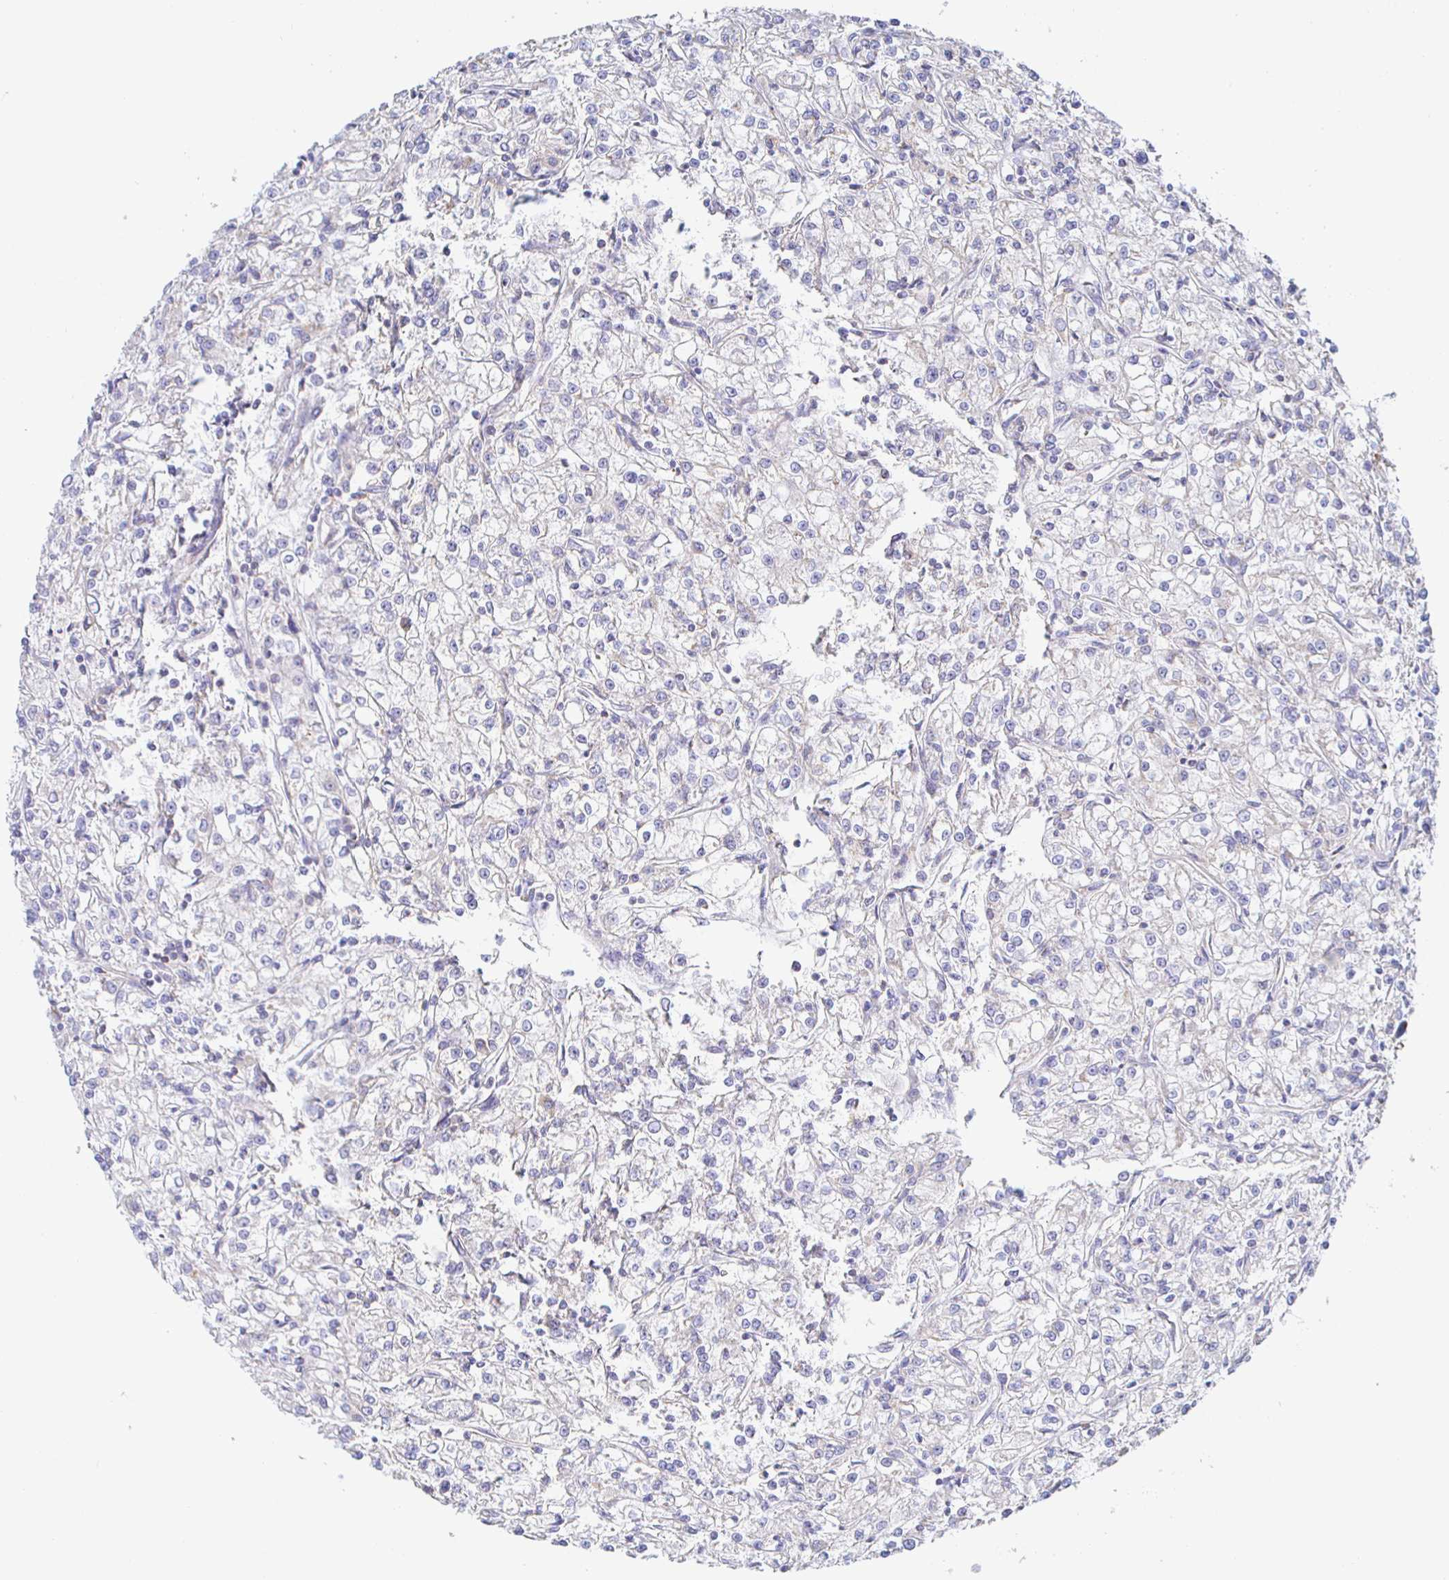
{"staining": {"intensity": "negative", "quantity": "none", "location": "none"}, "tissue": "renal cancer", "cell_type": "Tumor cells", "image_type": "cancer", "snomed": [{"axis": "morphology", "description": "Adenocarcinoma, NOS"}, {"axis": "topography", "description": "Kidney"}], "caption": "There is no significant expression in tumor cells of adenocarcinoma (renal). Nuclei are stained in blue.", "gene": "SYNGR4", "patient": {"sex": "female", "age": 59}}